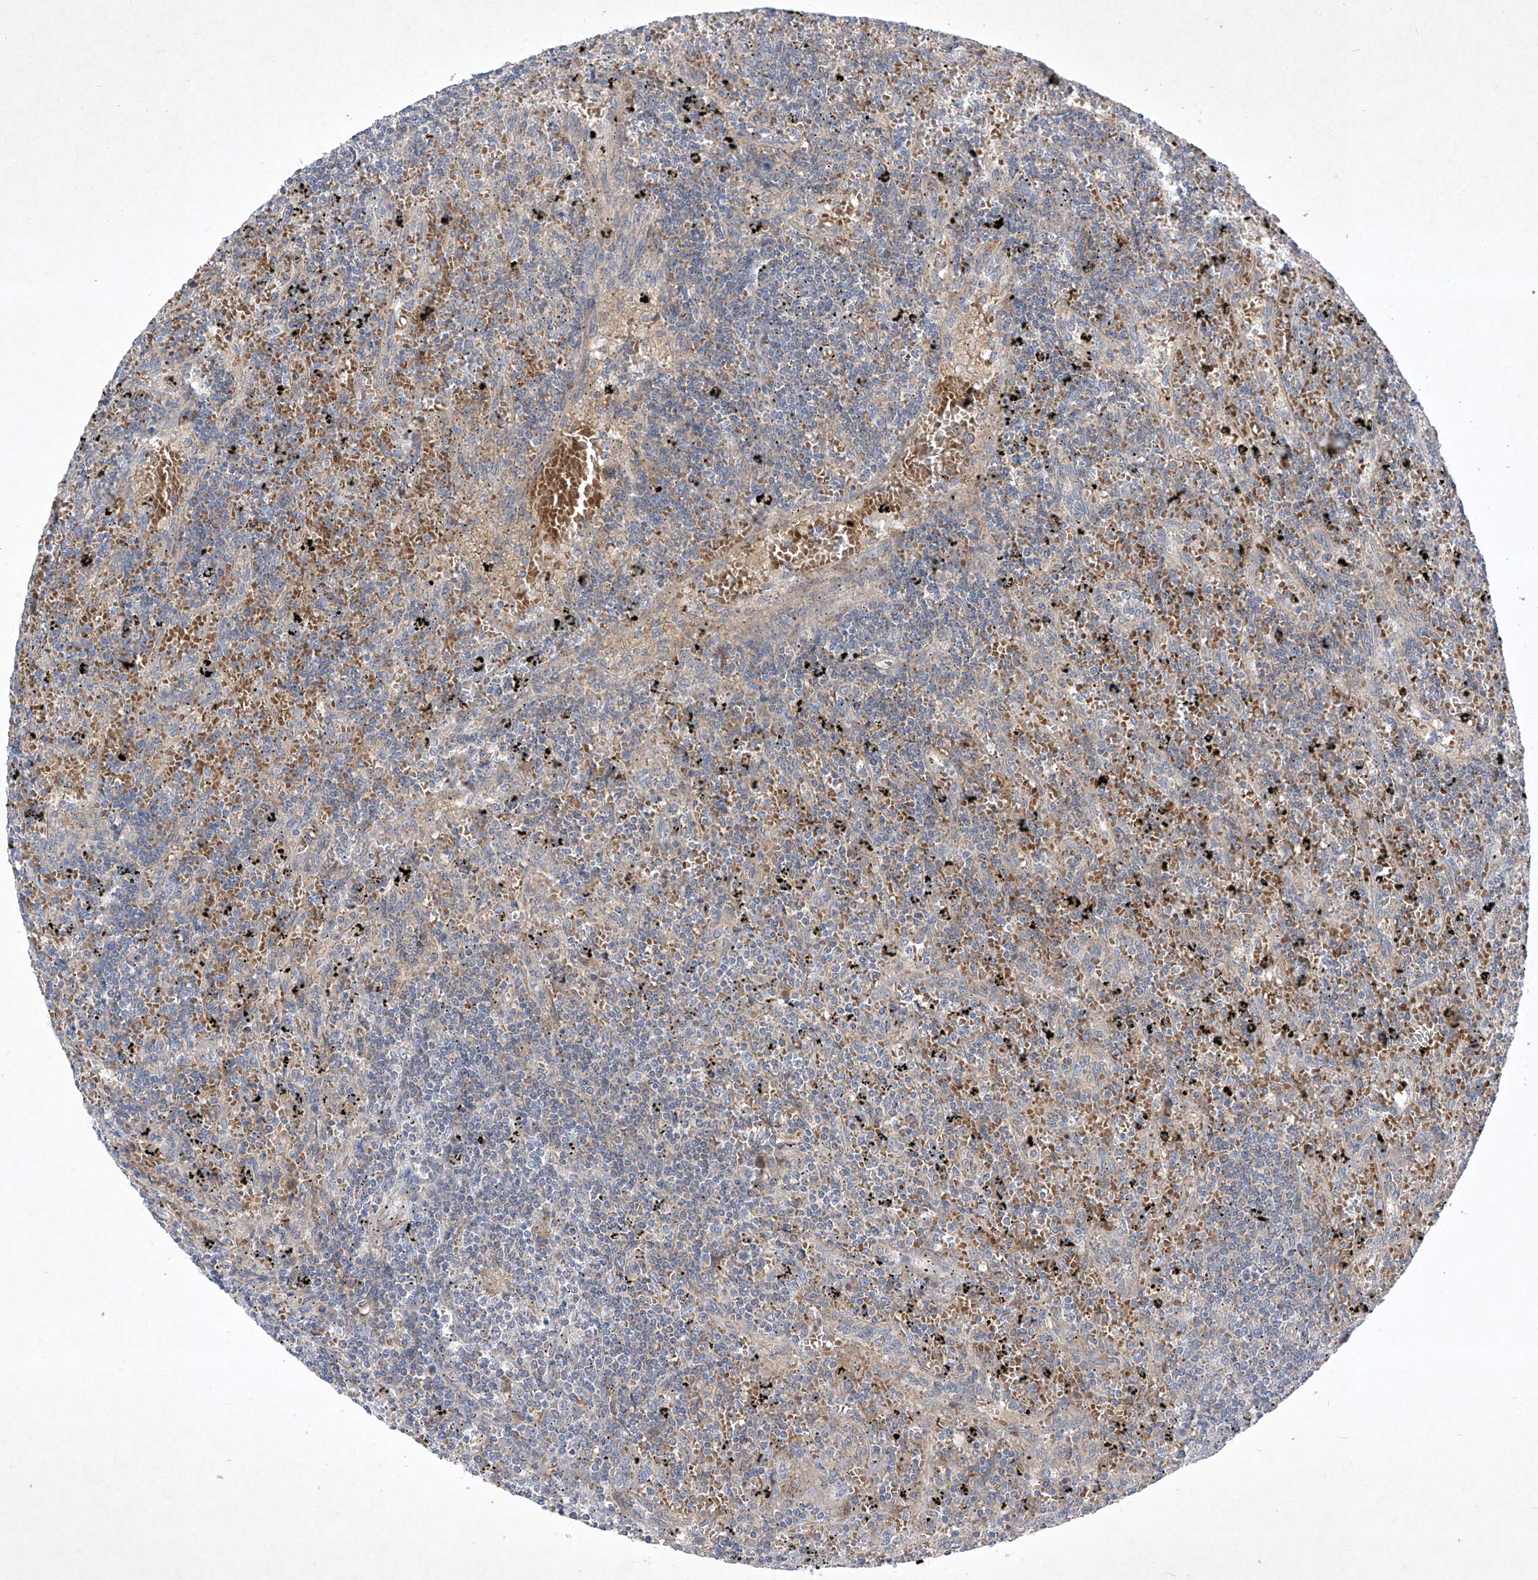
{"staining": {"intensity": "negative", "quantity": "none", "location": "none"}, "tissue": "lymphoma", "cell_type": "Tumor cells", "image_type": "cancer", "snomed": [{"axis": "morphology", "description": "Malignant lymphoma, non-Hodgkin's type, Low grade"}, {"axis": "topography", "description": "Spleen"}], "caption": "Immunohistochemical staining of human lymphoma exhibits no significant expression in tumor cells.", "gene": "COQ3", "patient": {"sex": "male", "age": 76}}